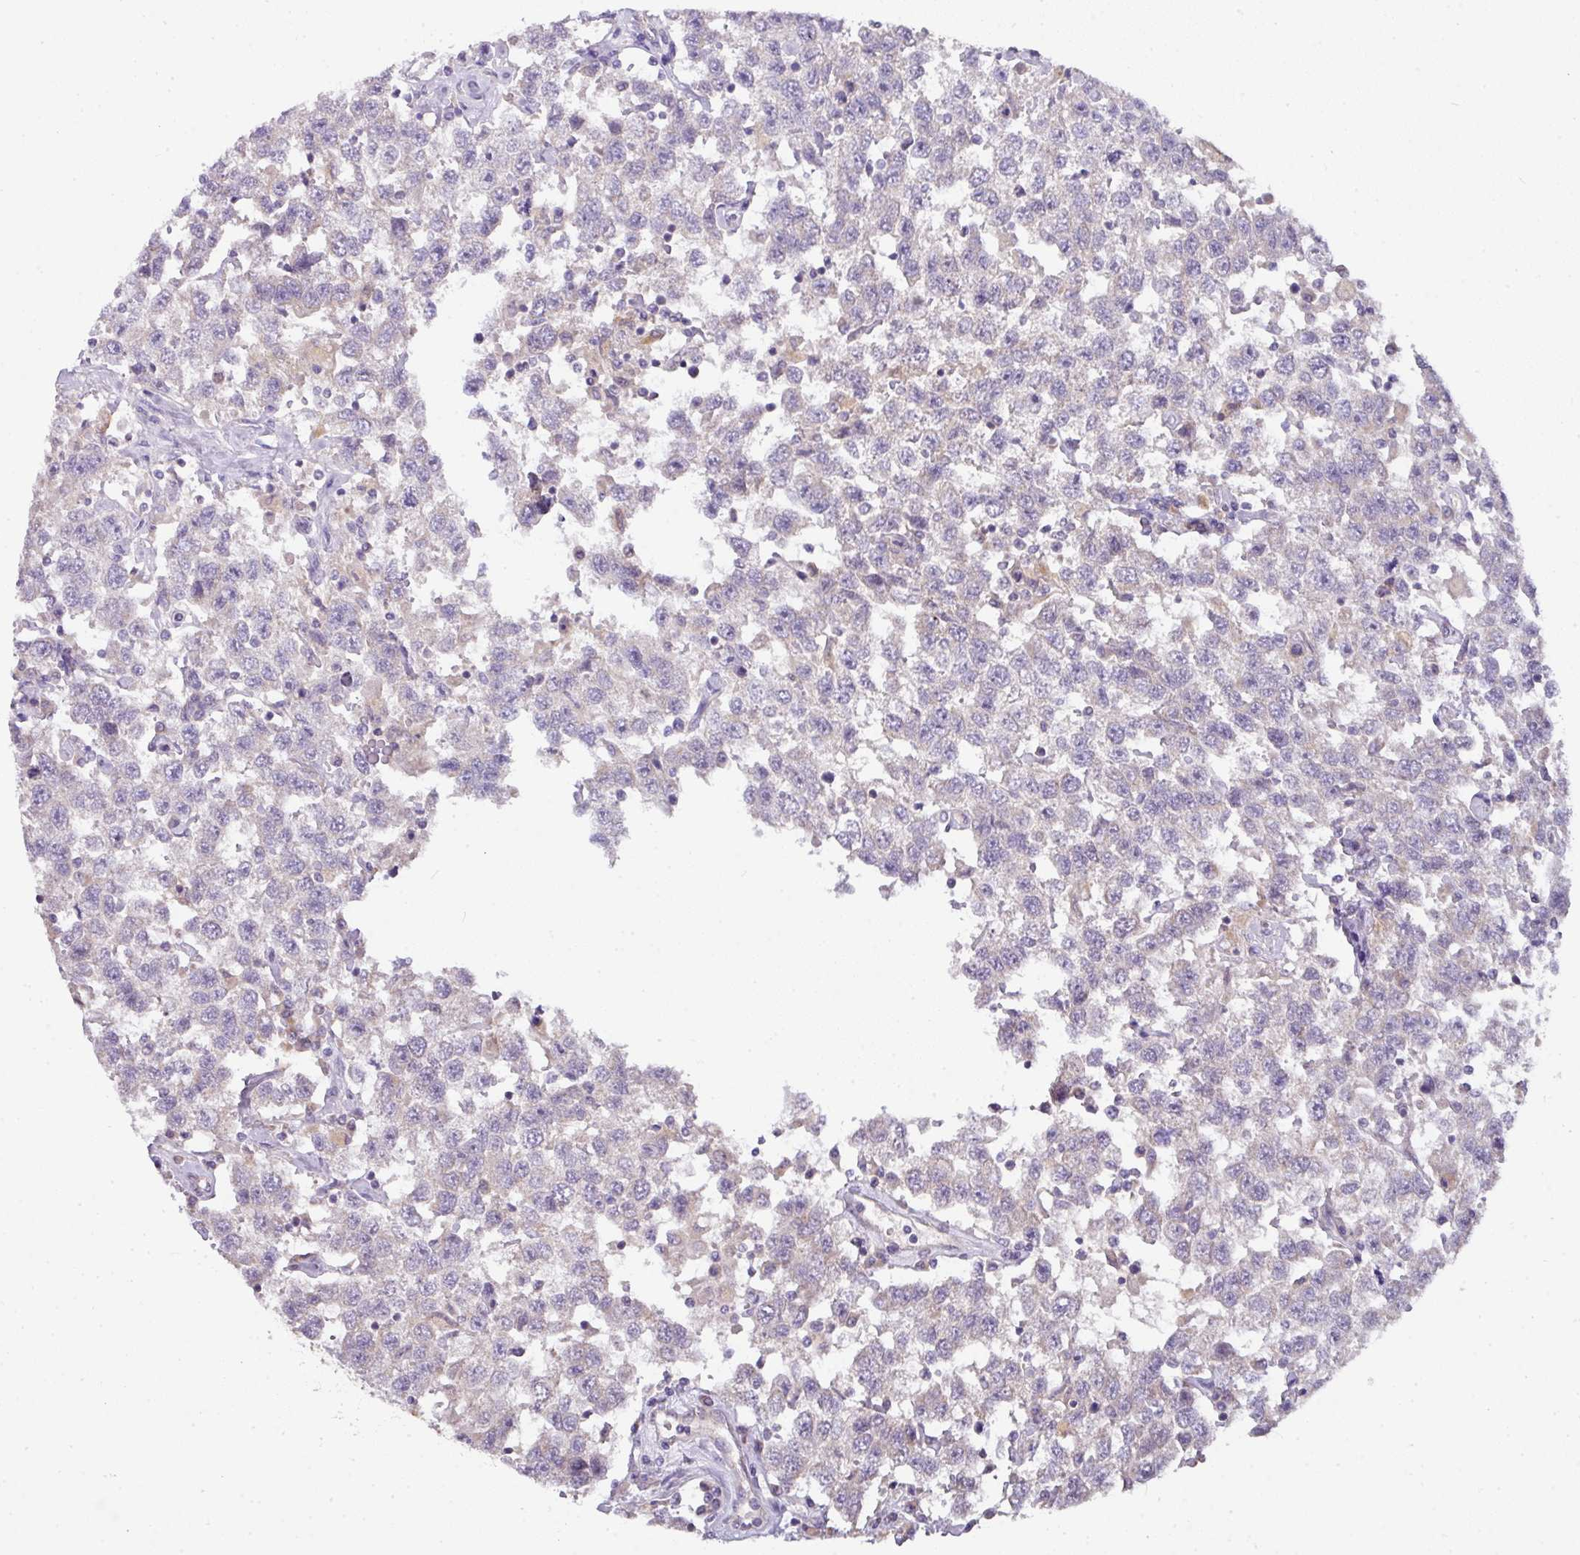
{"staining": {"intensity": "negative", "quantity": "none", "location": "none"}, "tissue": "testis cancer", "cell_type": "Tumor cells", "image_type": "cancer", "snomed": [{"axis": "morphology", "description": "Seminoma, NOS"}, {"axis": "topography", "description": "Testis"}], "caption": "A high-resolution photomicrograph shows immunohistochemistry (IHC) staining of testis seminoma, which demonstrates no significant positivity in tumor cells.", "gene": "STK35", "patient": {"sex": "male", "age": 41}}